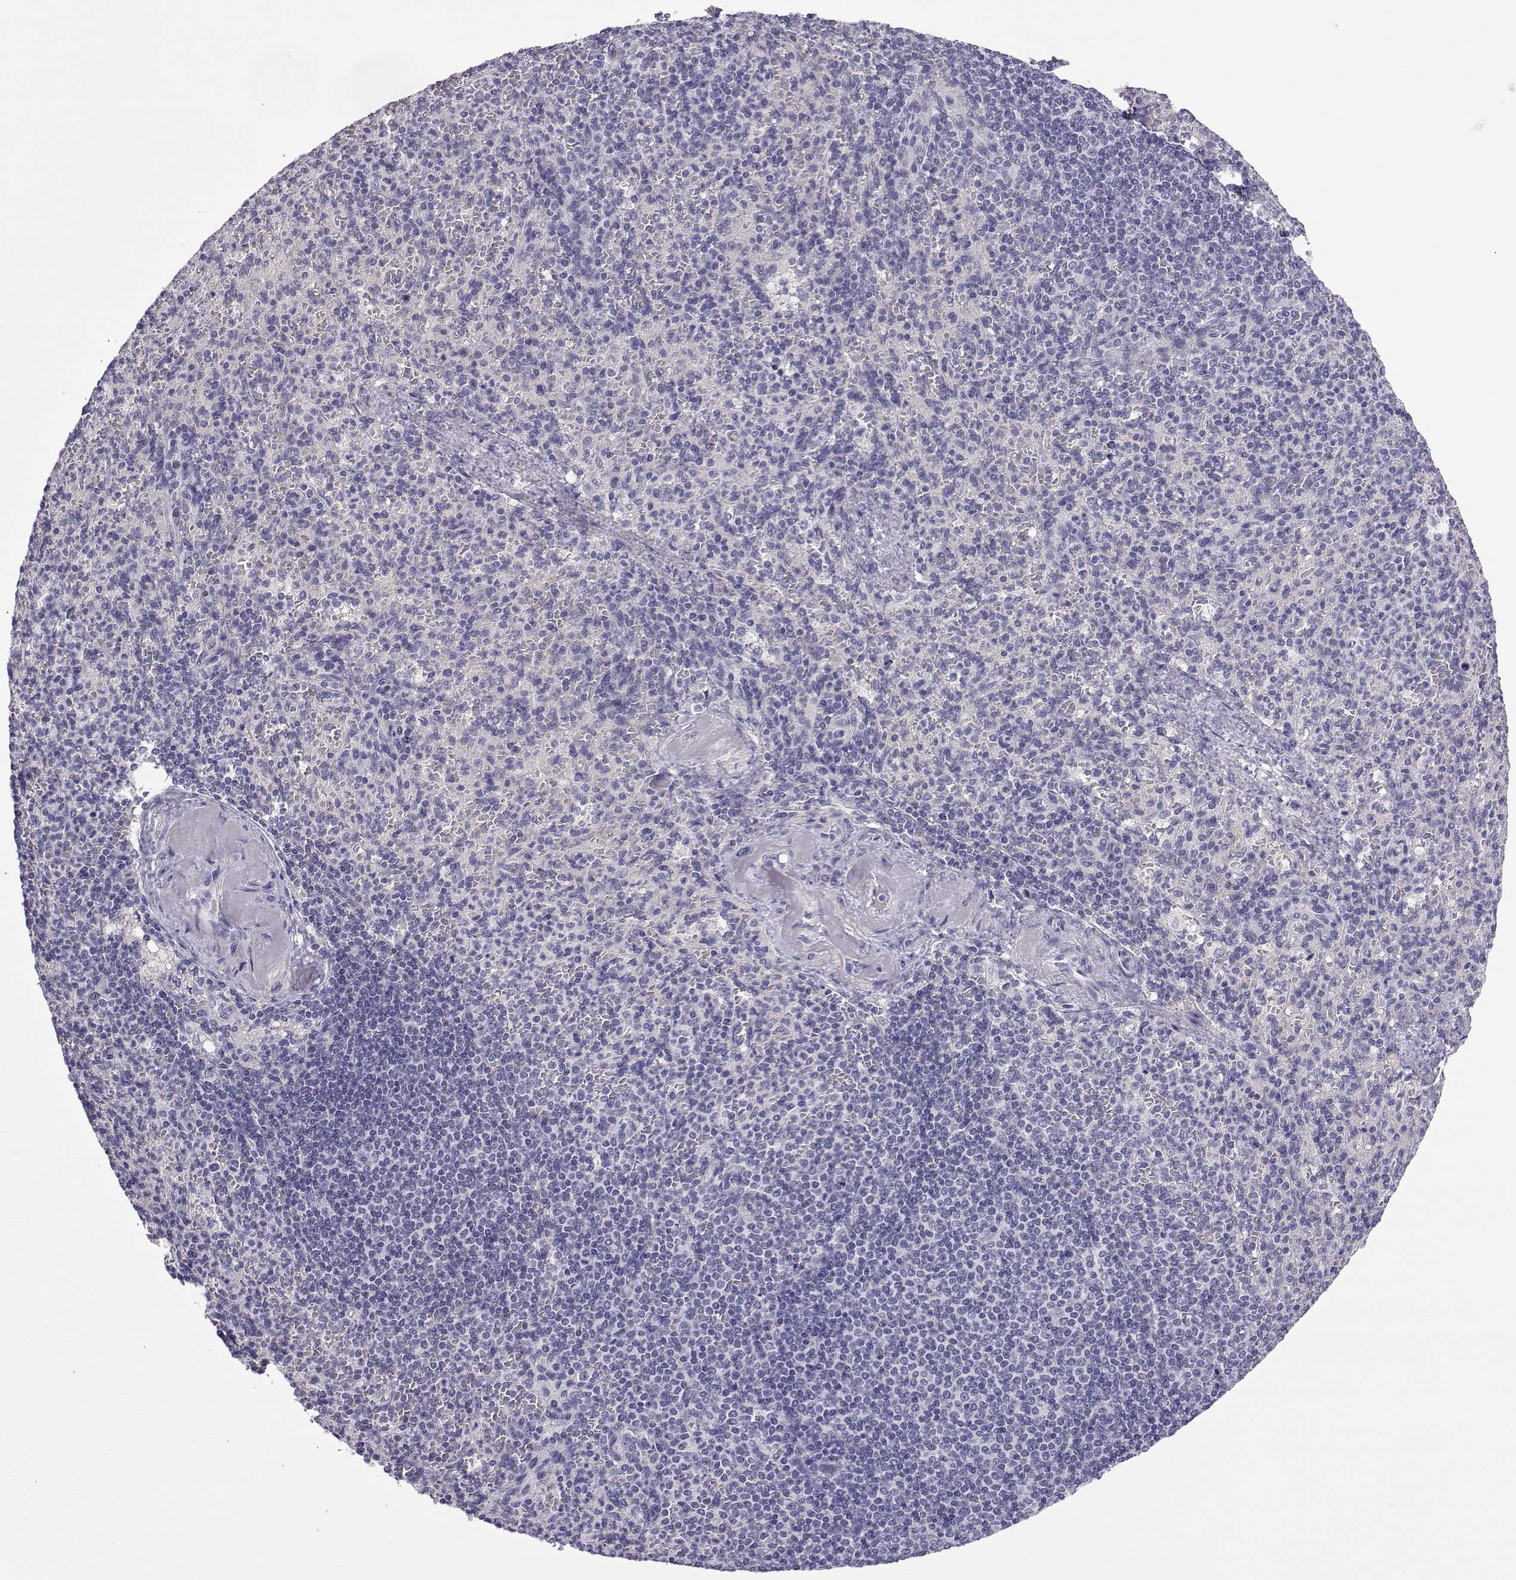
{"staining": {"intensity": "negative", "quantity": "none", "location": "none"}, "tissue": "spleen", "cell_type": "Cells in red pulp", "image_type": "normal", "snomed": [{"axis": "morphology", "description": "Normal tissue, NOS"}, {"axis": "topography", "description": "Spleen"}], "caption": "Micrograph shows no protein positivity in cells in red pulp of unremarkable spleen. Brightfield microscopy of IHC stained with DAB (brown) and hematoxylin (blue), captured at high magnification.", "gene": "SPACA7", "patient": {"sex": "female", "age": 74}}